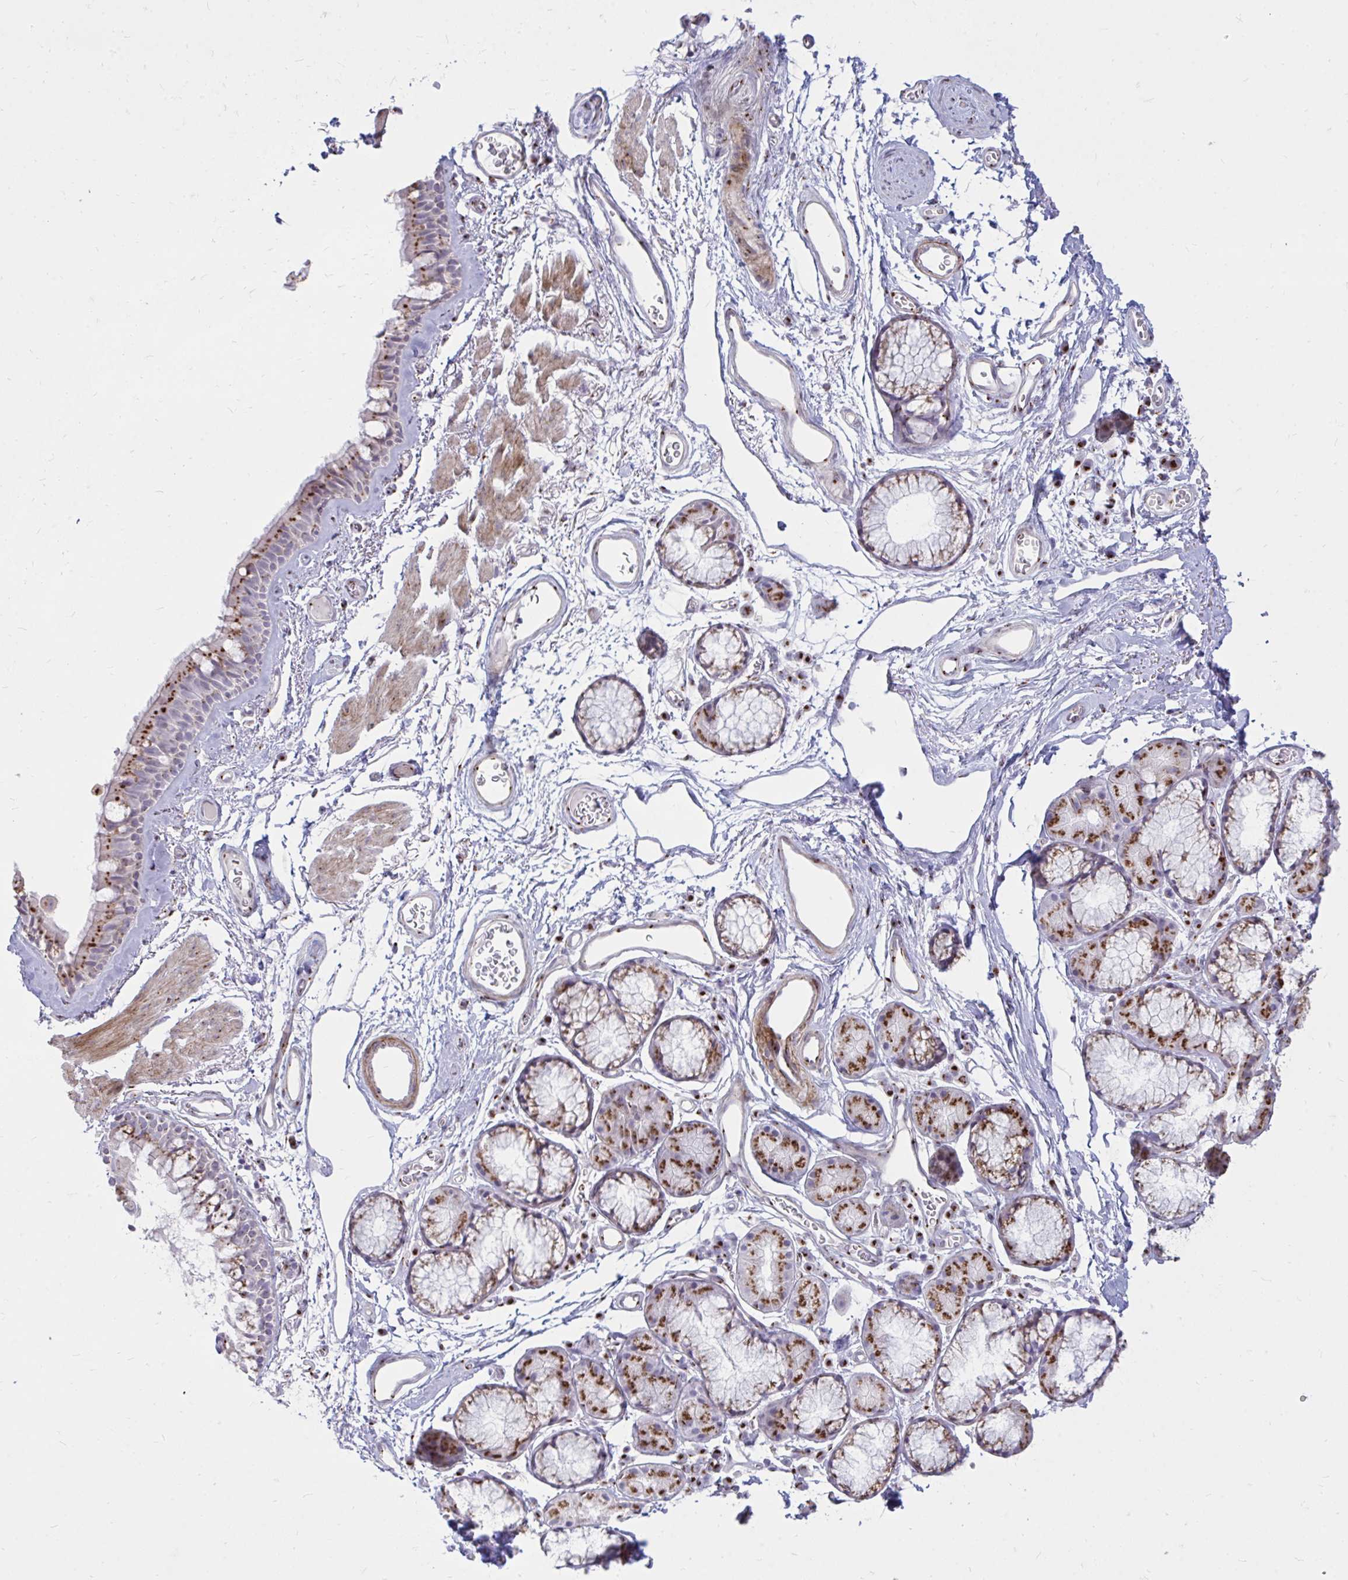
{"staining": {"intensity": "strong", "quantity": ">75%", "location": "cytoplasmic/membranous"}, "tissue": "bronchus", "cell_type": "Respiratory epithelial cells", "image_type": "normal", "snomed": [{"axis": "morphology", "description": "Normal tissue, NOS"}, {"axis": "topography", "description": "Cartilage tissue"}, {"axis": "topography", "description": "Bronchus"}], "caption": "Normal bronchus shows strong cytoplasmic/membranous positivity in about >75% of respiratory epithelial cells.", "gene": "RAB6A", "patient": {"sex": "female", "age": 79}}